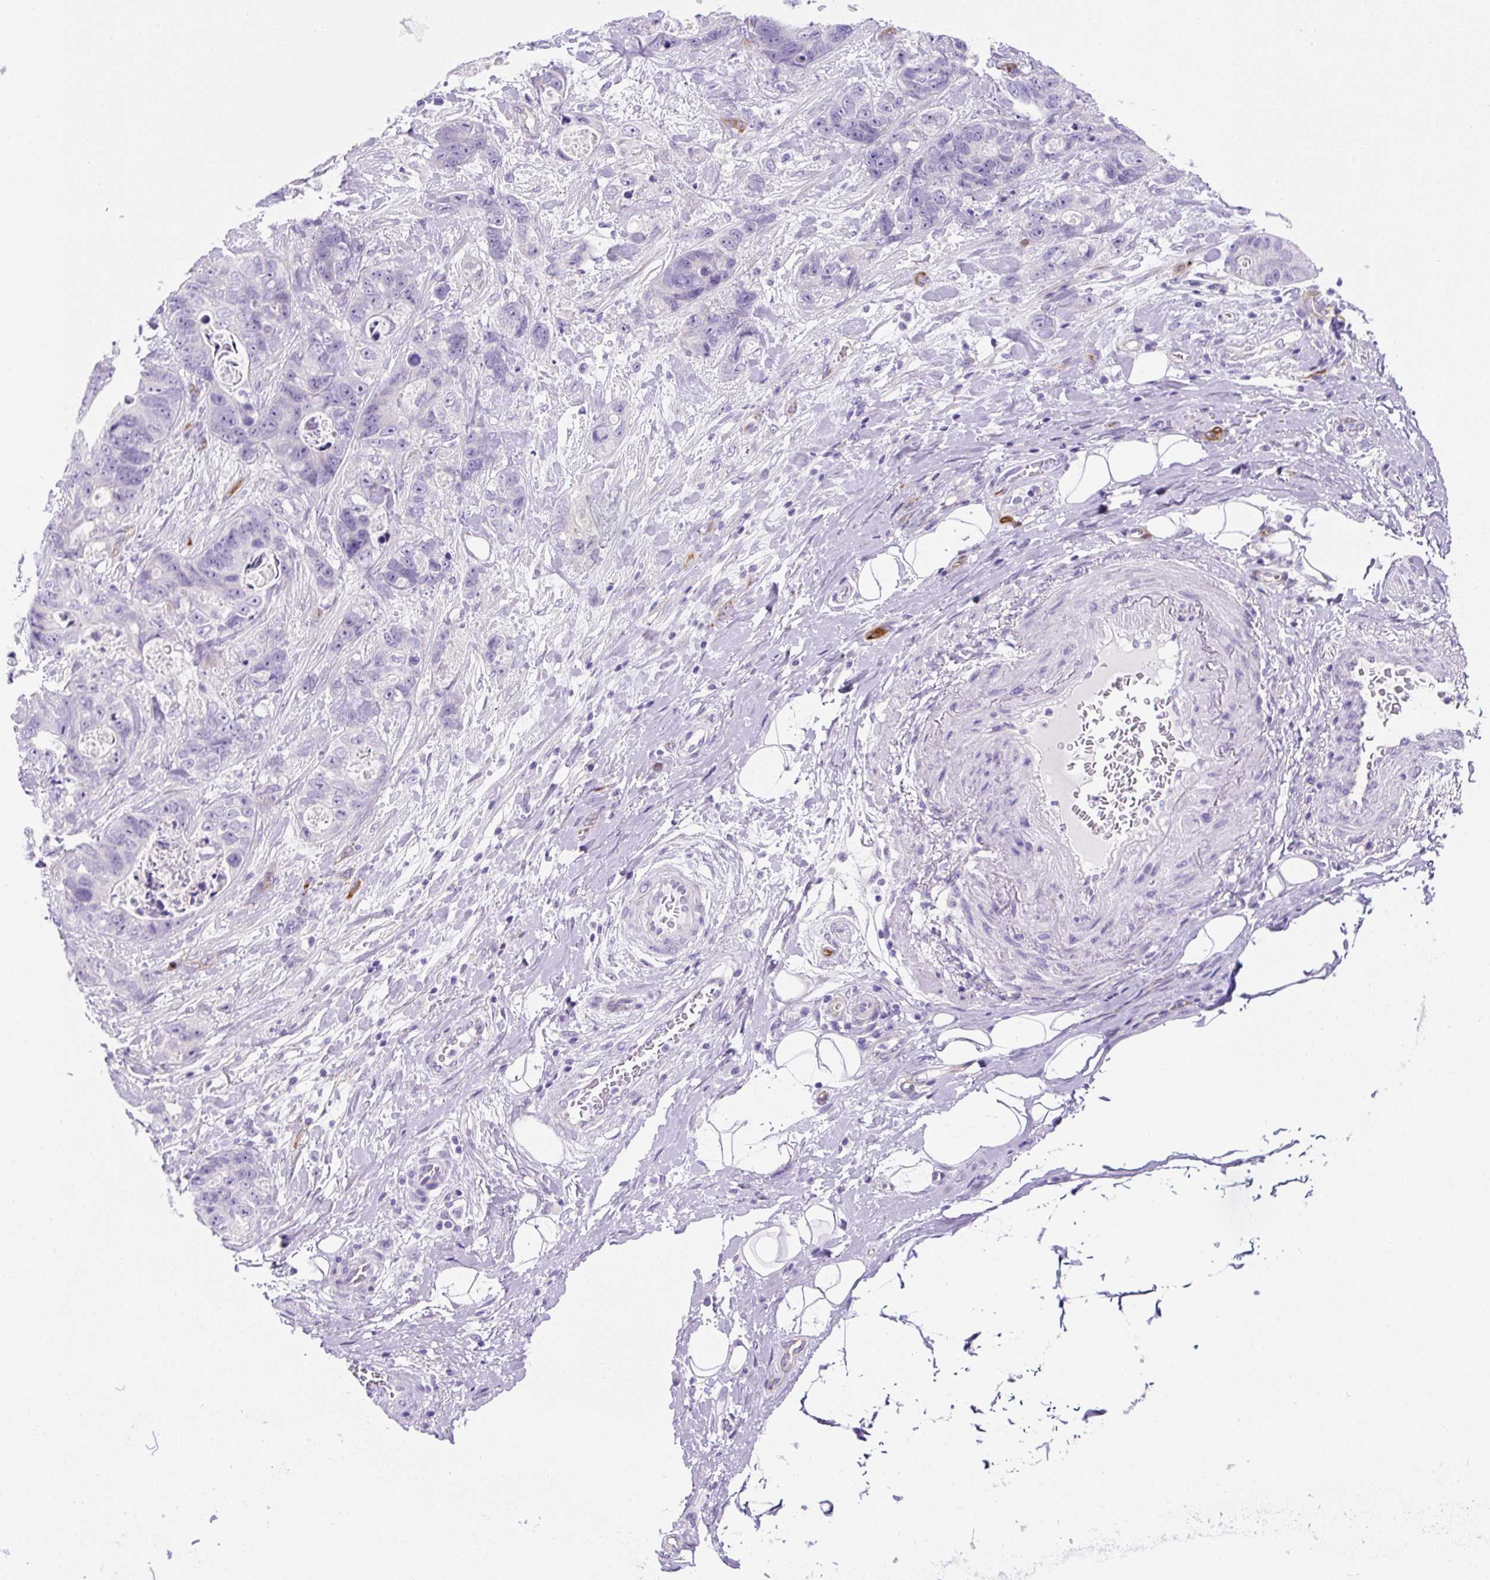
{"staining": {"intensity": "negative", "quantity": "none", "location": "none"}, "tissue": "stomach cancer", "cell_type": "Tumor cells", "image_type": "cancer", "snomed": [{"axis": "morphology", "description": "Normal tissue, NOS"}, {"axis": "morphology", "description": "Adenocarcinoma, NOS"}, {"axis": "topography", "description": "Stomach"}], "caption": "A histopathology image of stomach adenocarcinoma stained for a protein reveals no brown staining in tumor cells.", "gene": "ASB4", "patient": {"sex": "female", "age": 89}}